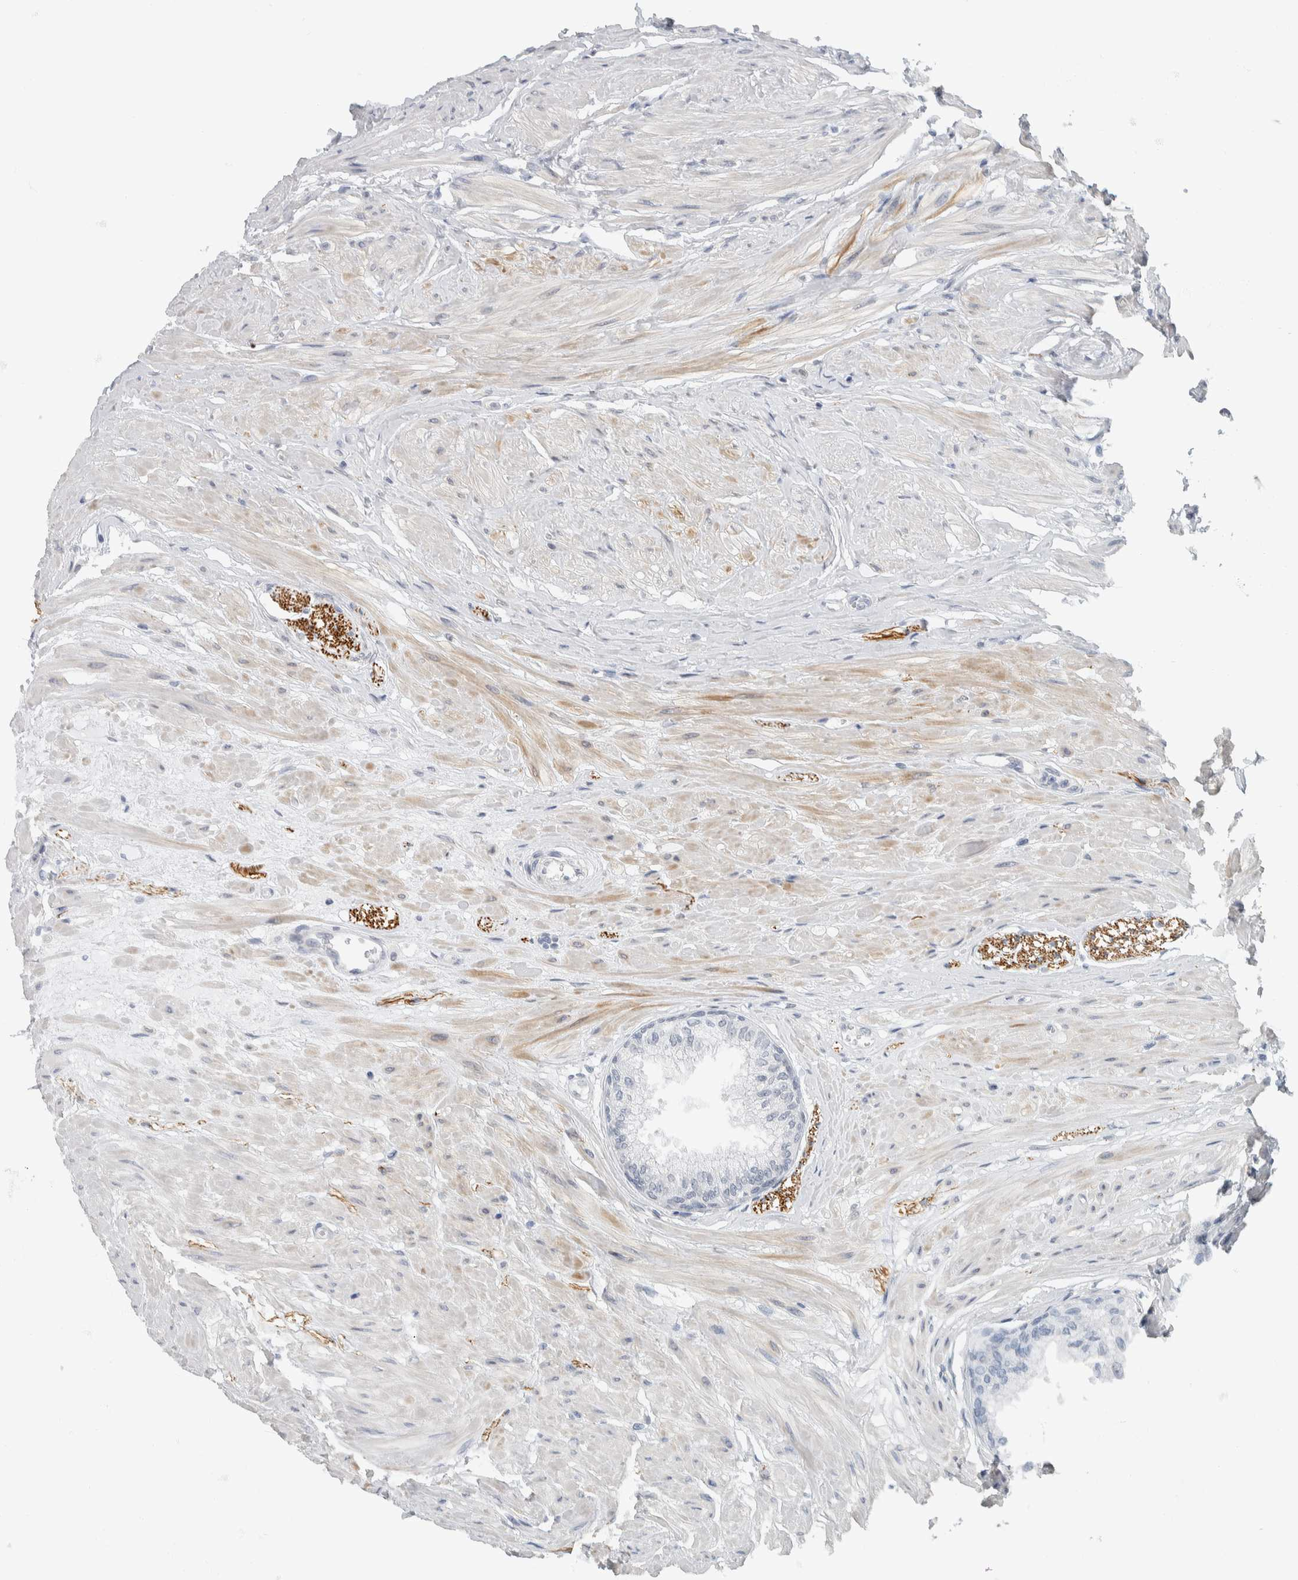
{"staining": {"intensity": "negative", "quantity": "none", "location": "none"}, "tissue": "seminal vesicle", "cell_type": "Glandular cells", "image_type": "normal", "snomed": [{"axis": "morphology", "description": "Normal tissue, NOS"}, {"axis": "topography", "description": "Prostate"}, {"axis": "topography", "description": "Seminal veicle"}], "caption": "The image shows no staining of glandular cells in unremarkable seminal vesicle.", "gene": "NEFM", "patient": {"sex": "male", "age": 60}}